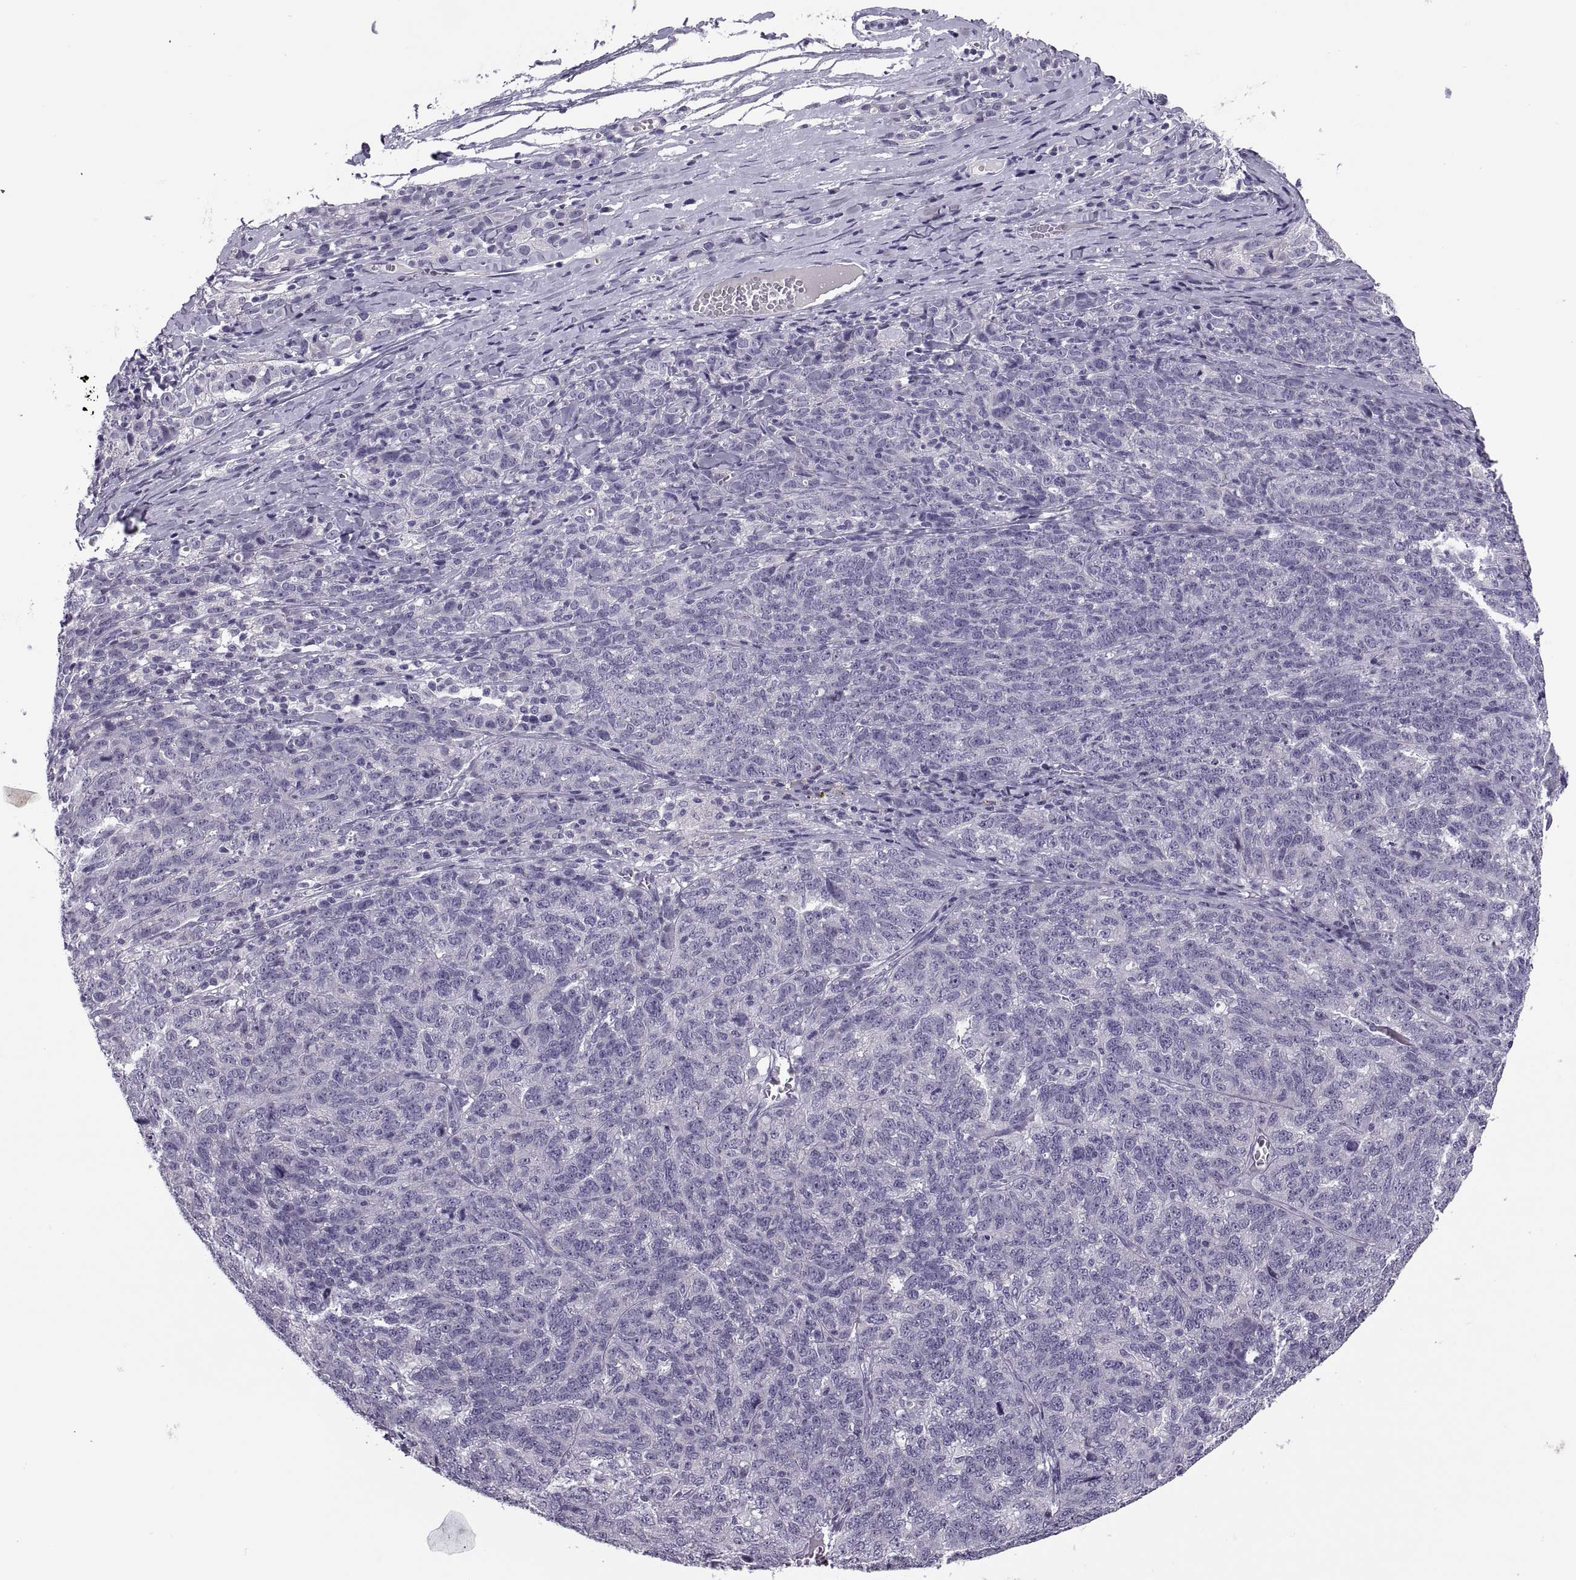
{"staining": {"intensity": "negative", "quantity": "none", "location": "none"}, "tissue": "ovarian cancer", "cell_type": "Tumor cells", "image_type": "cancer", "snomed": [{"axis": "morphology", "description": "Cystadenocarcinoma, serous, NOS"}, {"axis": "topography", "description": "Ovary"}], "caption": "Immunohistochemistry photomicrograph of neoplastic tissue: ovarian cancer (serous cystadenocarcinoma) stained with DAB (3,3'-diaminobenzidine) displays no significant protein staining in tumor cells.", "gene": "MAGEB1", "patient": {"sex": "female", "age": 71}}